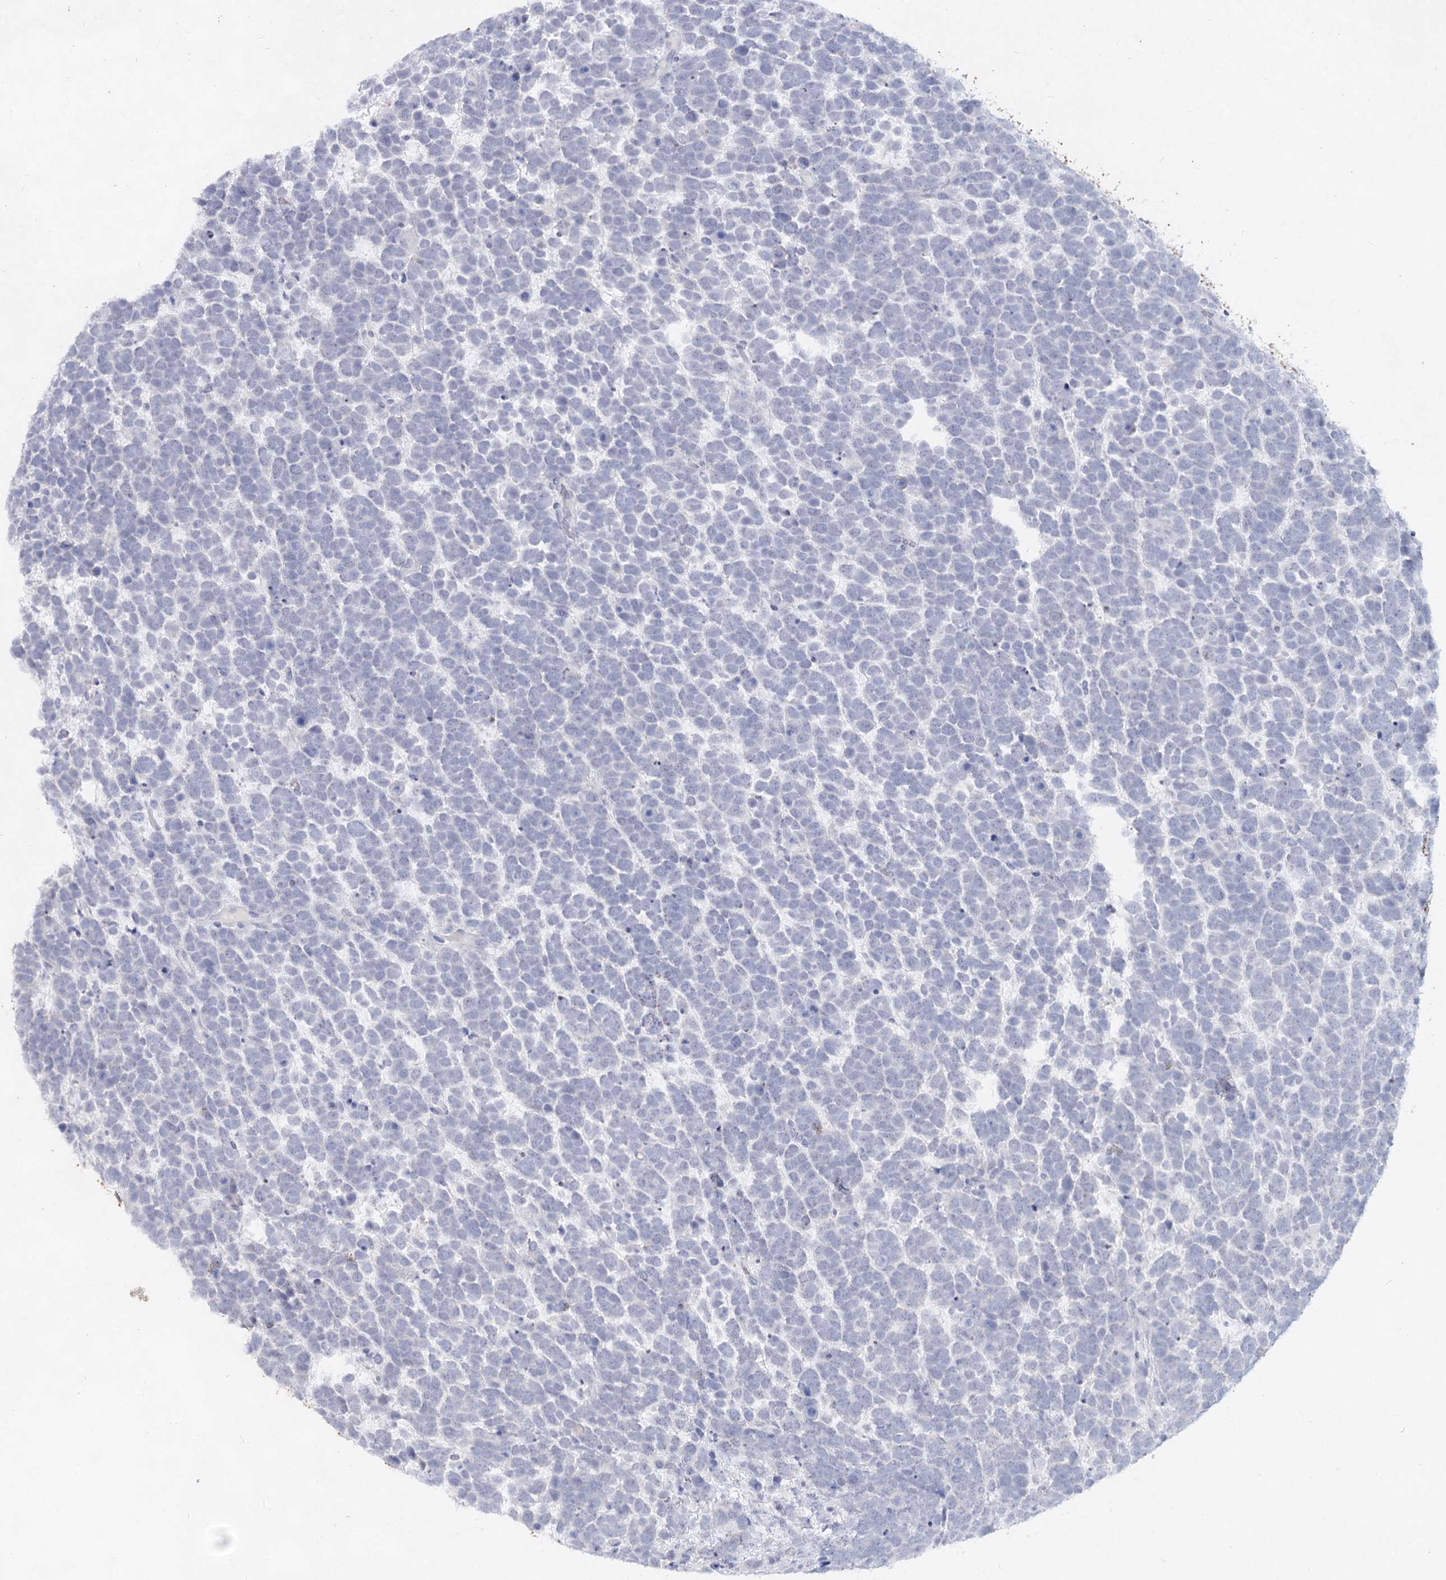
{"staining": {"intensity": "negative", "quantity": "none", "location": "none"}, "tissue": "urothelial cancer", "cell_type": "Tumor cells", "image_type": "cancer", "snomed": [{"axis": "morphology", "description": "Urothelial carcinoma, High grade"}, {"axis": "topography", "description": "Urinary bladder"}], "caption": "An immunohistochemistry (IHC) photomicrograph of urothelial cancer is shown. There is no staining in tumor cells of urothelial cancer.", "gene": "CCDC73", "patient": {"sex": "female", "age": 82}}